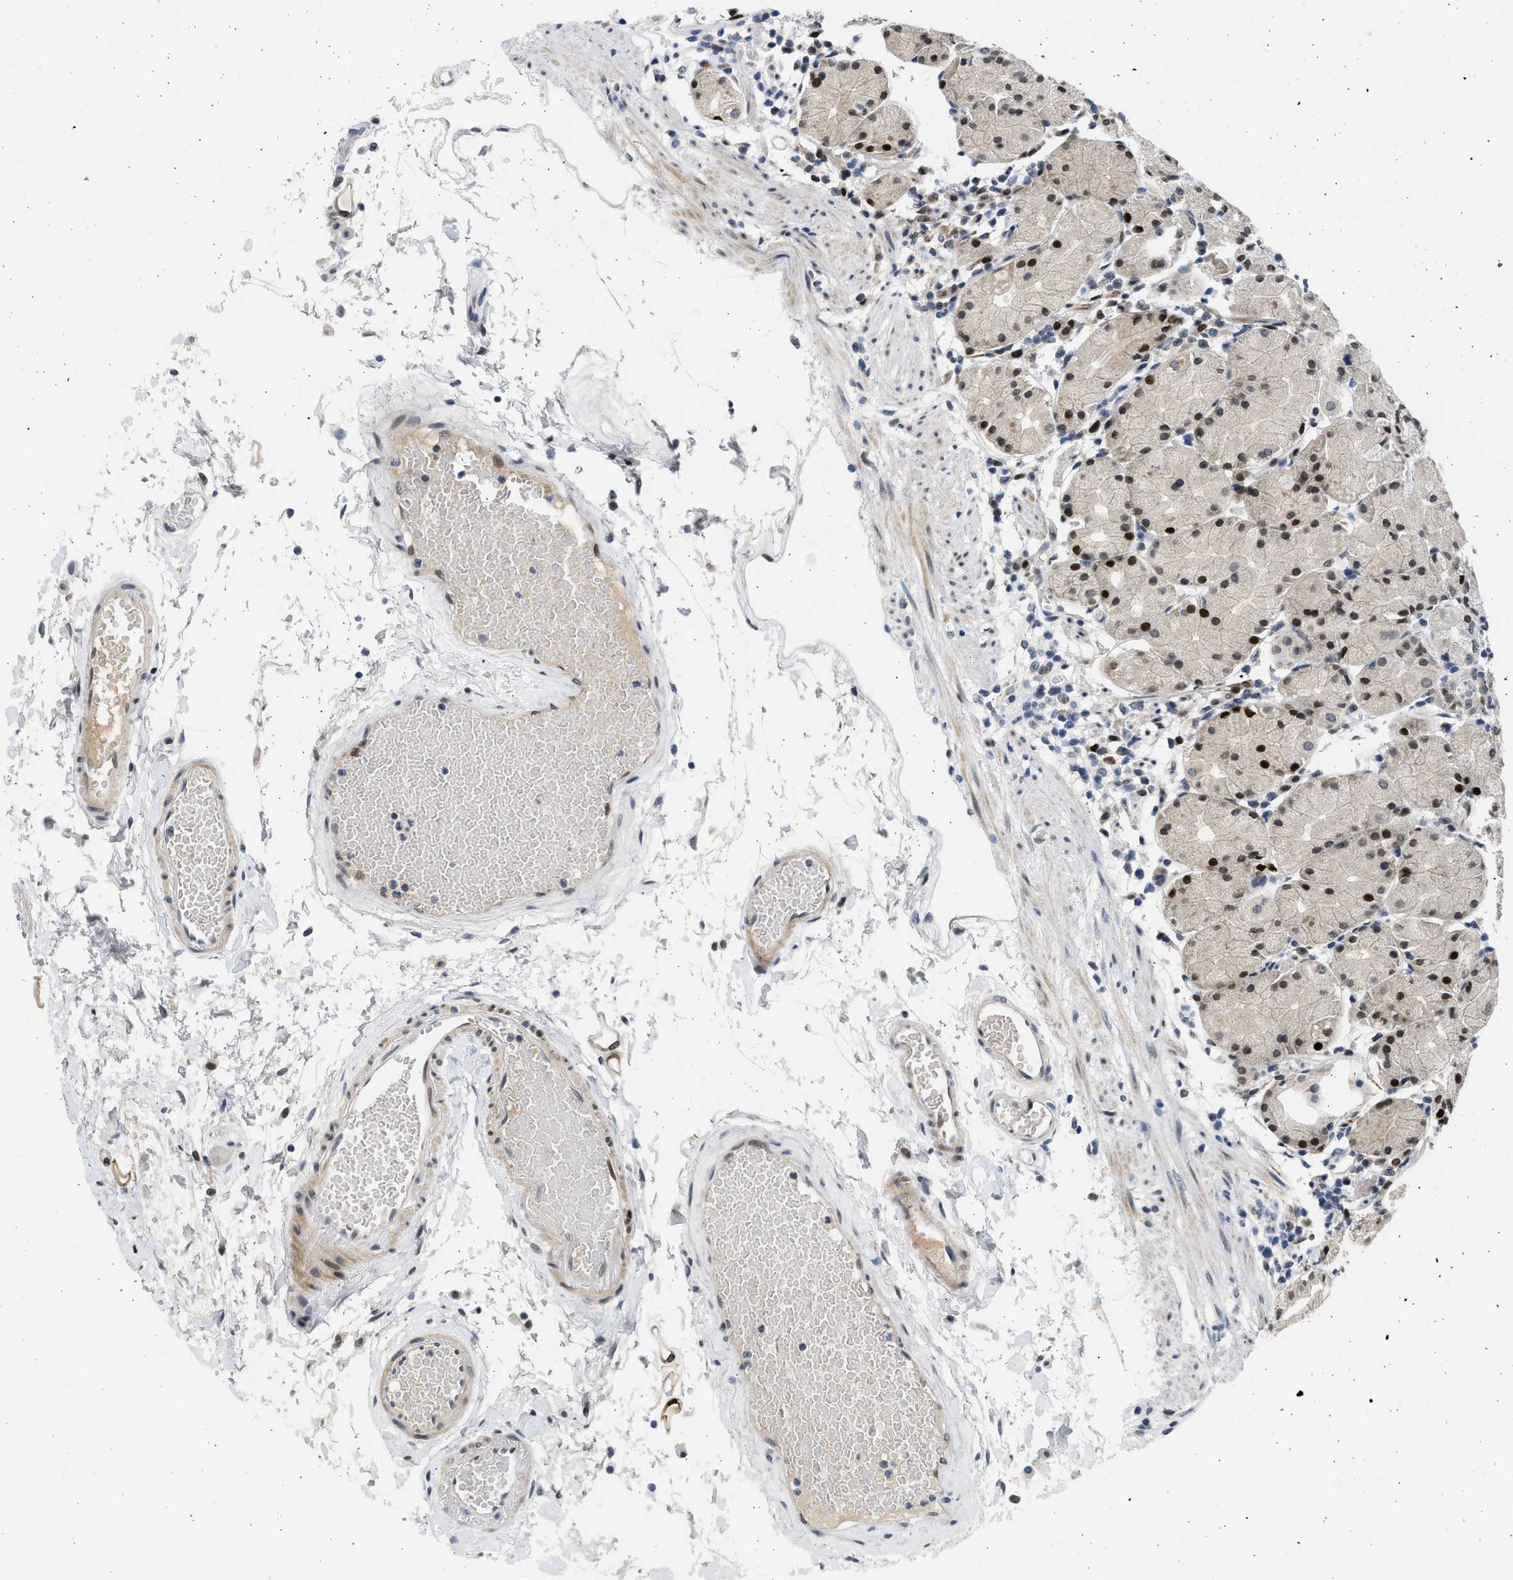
{"staining": {"intensity": "moderate", "quantity": "25%-75%", "location": "nuclear"}, "tissue": "stomach", "cell_type": "Glandular cells", "image_type": "normal", "snomed": [{"axis": "morphology", "description": "Normal tissue, NOS"}, {"axis": "topography", "description": "Stomach"}, {"axis": "topography", "description": "Stomach, lower"}], "caption": "Moderate nuclear protein positivity is appreciated in approximately 25%-75% of glandular cells in stomach.", "gene": "HMGN3", "patient": {"sex": "female", "age": 75}}